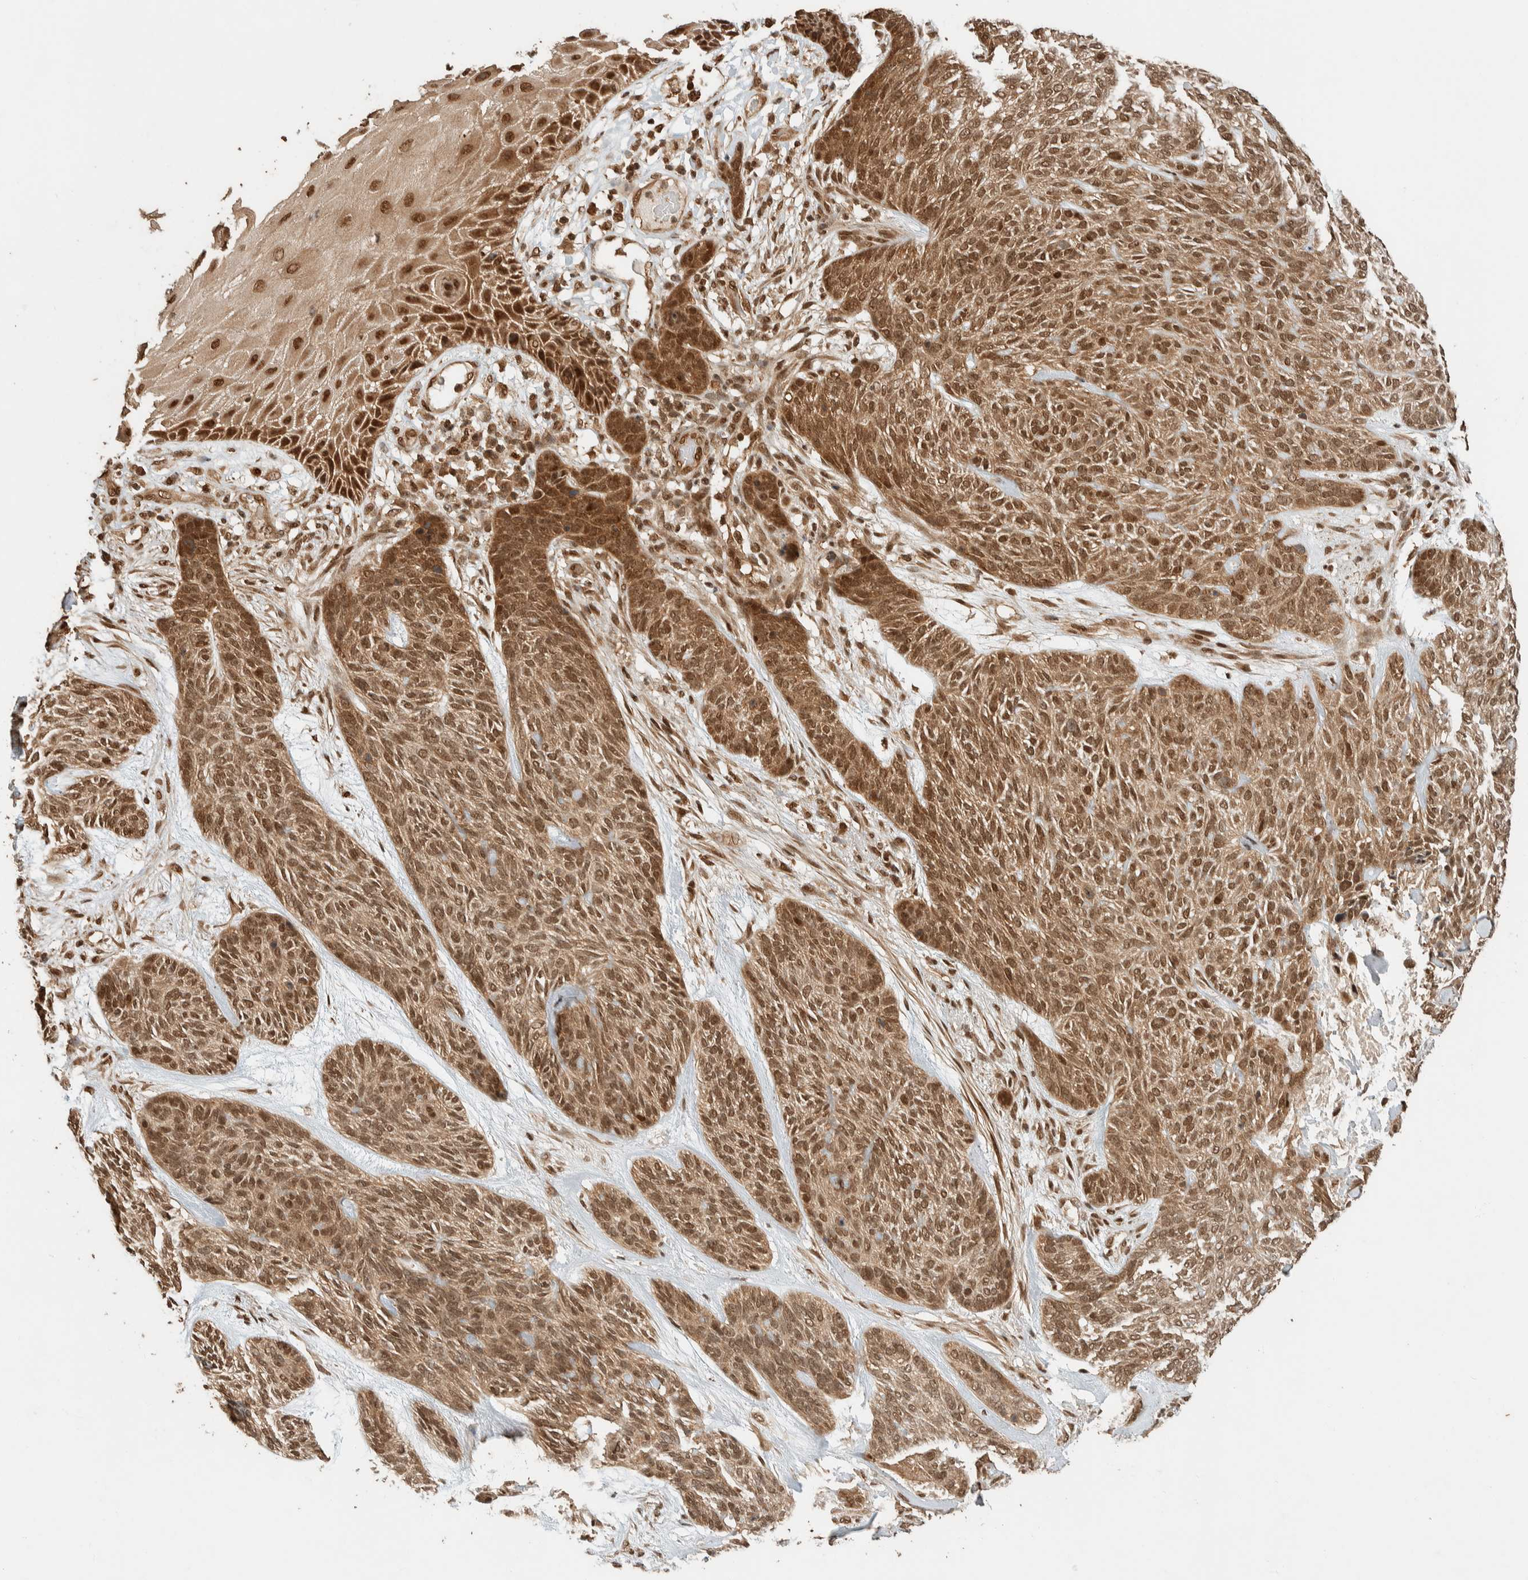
{"staining": {"intensity": "moderate", "quantity": ">75%", "location": "cytoplasmic/membranous,nuclear"}, "tissue": "skin cancer", "cell_type": "Tumor cells", "image_type": "cancer", "snomed": [{"axis": "morphology", "description": "Basal cell carcinoma"}, {"axis": "topography", "description": "Skin"}], "caption": "Immunohistochemistry photomicrograph of neoplastic tissue: basal cell carcinoma (skin) stained using IHC displays medium levels of moderate protein expression localized specifically in the cytoplasmic/membranous and nuclear of tumor cells, appearing as a cytoplasmic/membranous and nuclear brown color.", "gene": "ZBTB2", "patient": {"sex": "male", "age": 55}}